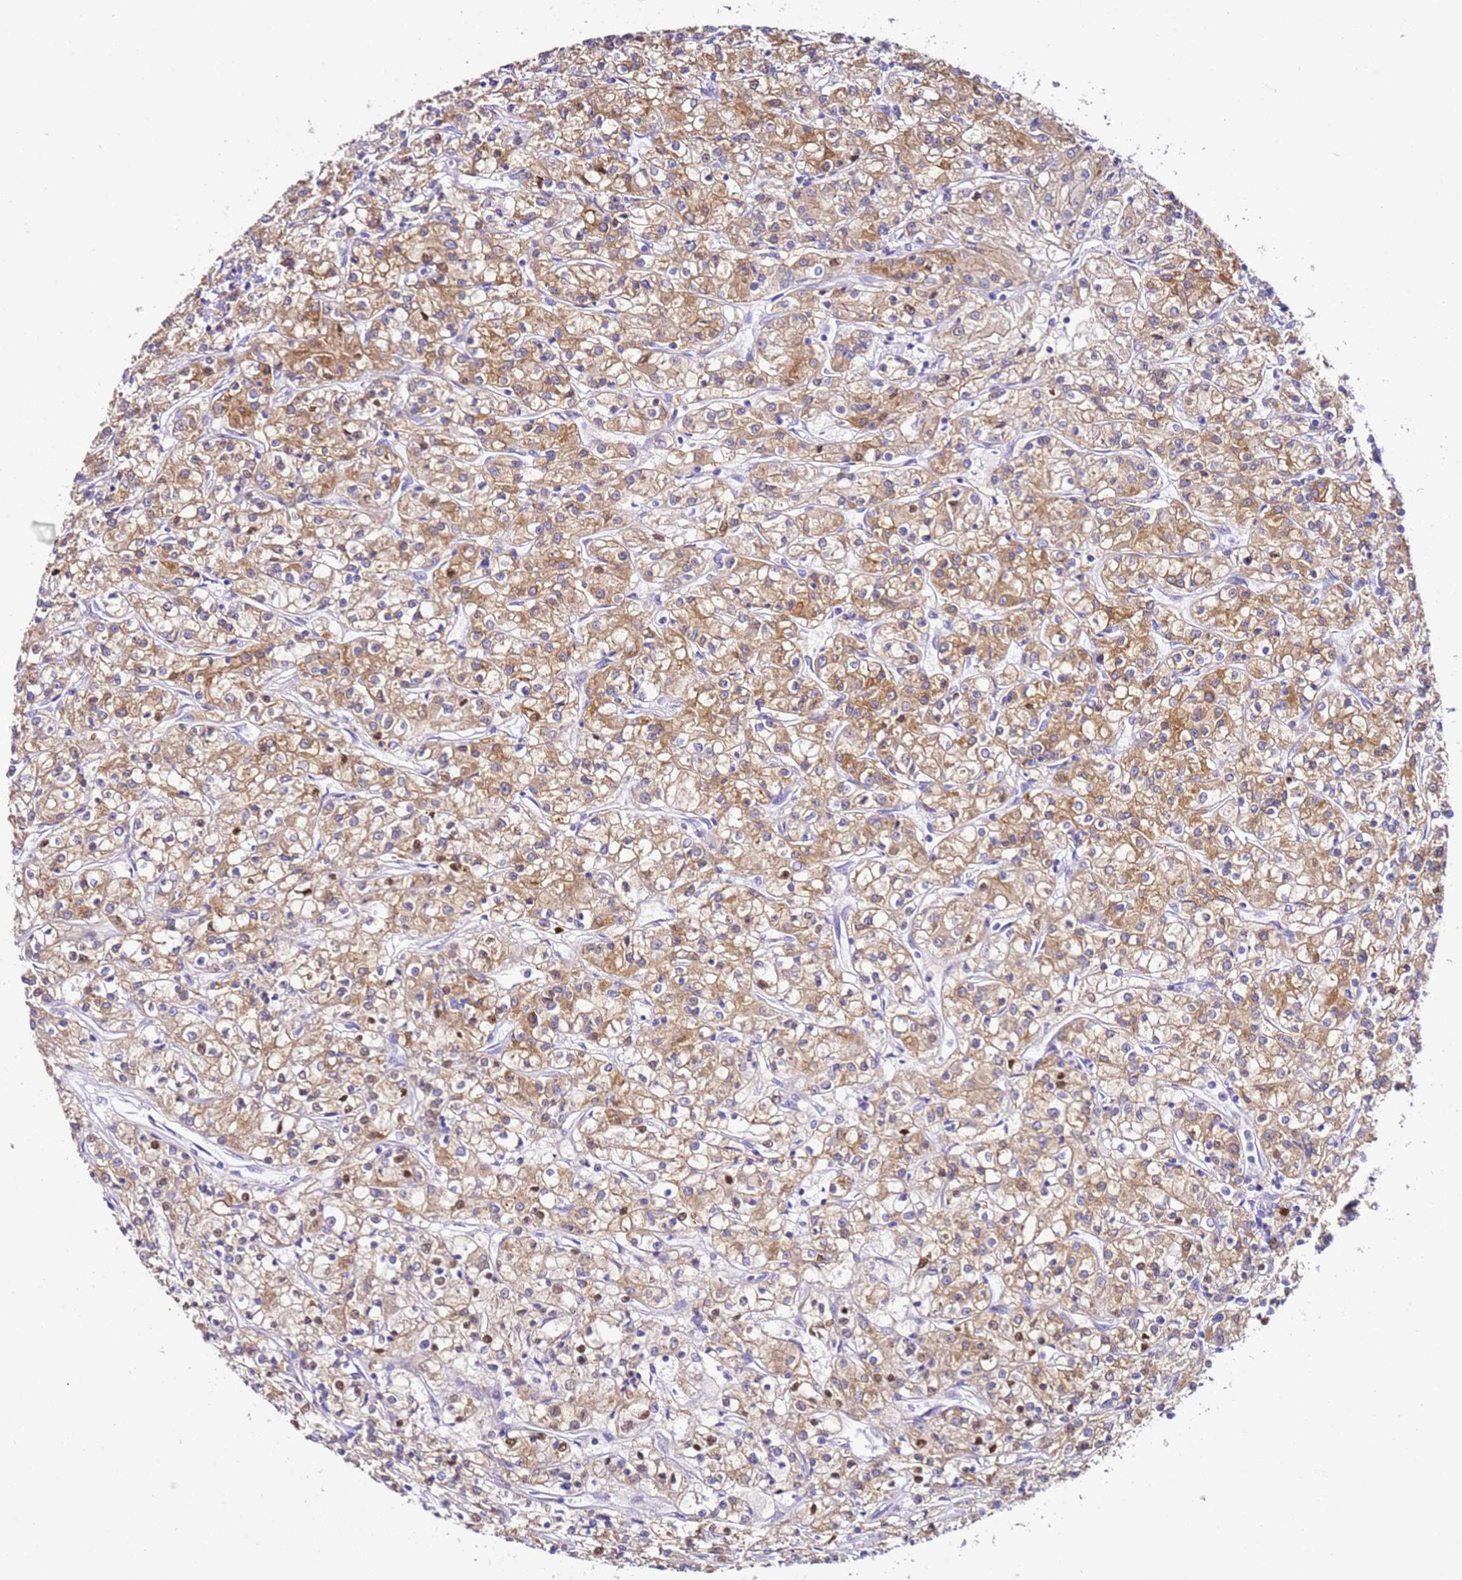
{"staining": {"intensity": "moderate", "quantity": ">75%", "location": "cytoplasmic/membranous"}, "tissue": "renal cancer", "cell_type": "Tumor cells", "image_type": "cancer", "snomed": [{"axis": "morphology", "description": "Adenocarcinoma, NOS"}, {"axis": "topography", "description": "Kidney"}], "caption": "This histopathology image demonstrates renal adenocarcinoma stained with immunohistochemistry to label a protein in brown. The cytoplasmic/membranous of tumor cells show moderate positivity for the protein. Nuclei are counter-stained blue.", "gene": "HGD", "patient": {"sex": "female", "age": 59}}